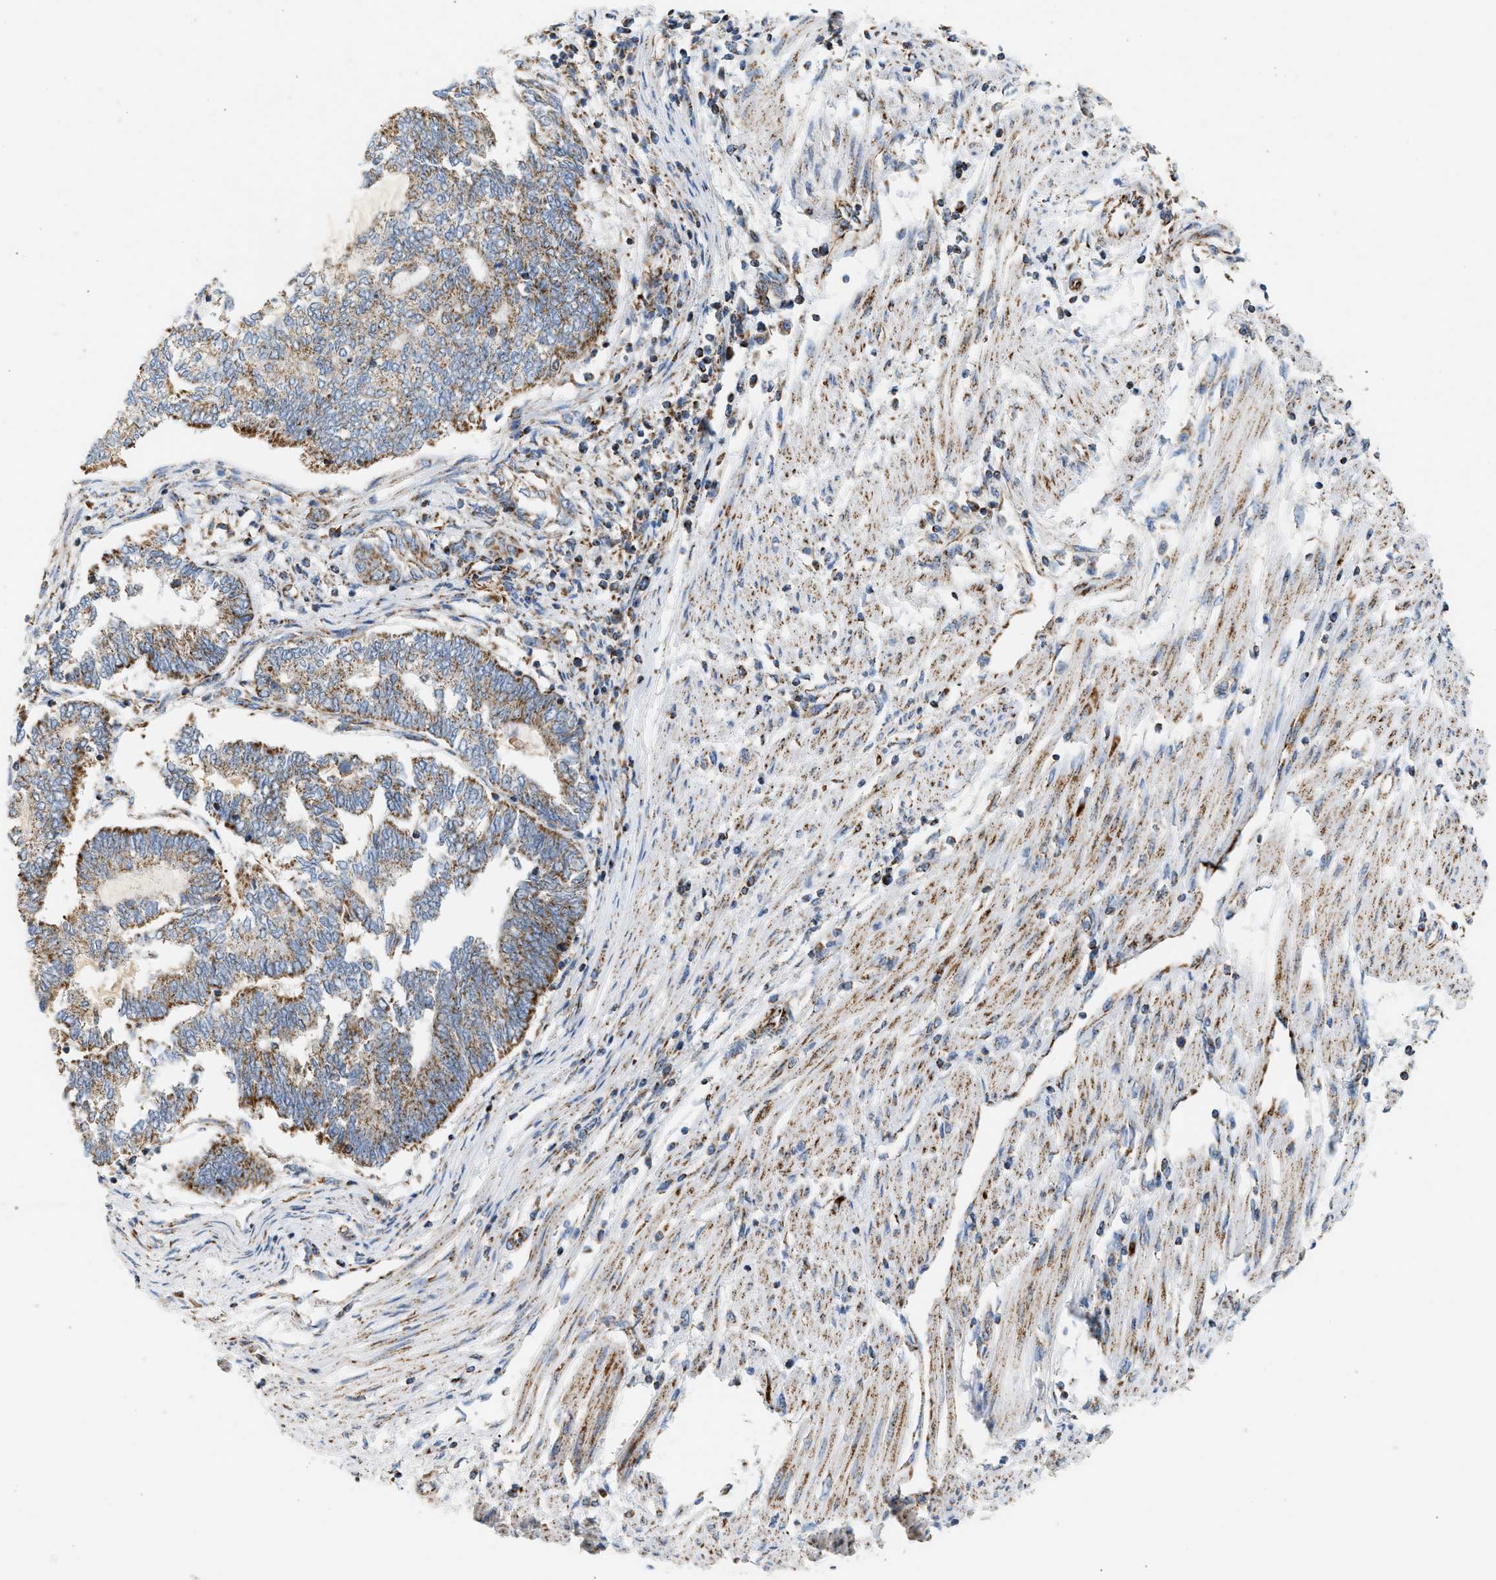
{"staining": {"intensity": "moderate", "quantity": ">75%", "location": "cytoplasmic/membranous"}, "tissue": "endometrial cancer", "cell_type": "Tumor cells", "image_type": "cancer", "snomed": [{"axis": "morphology", "description": "Adenocarcinoma, NOS"}, {"axis": "topography", "description": "Uterus"}, {"axis": "topography", "description": "Endometrium"}], "caption": "High-magnification brightfield microscopy of endometrial adenocarcinoma stained with DAB (3,3'-diaminobenzidine) (brown) and counterstained with hematoxylin (blue). tumor cells exhibit moderate cytoplasmic/membranous expression is identified in approximately>75% of cells. (DAB IHC, brown staining for protein, blue staining for nuclei).", "gene": "OGDH", "patient": {"sex": "female", "age": 70}}